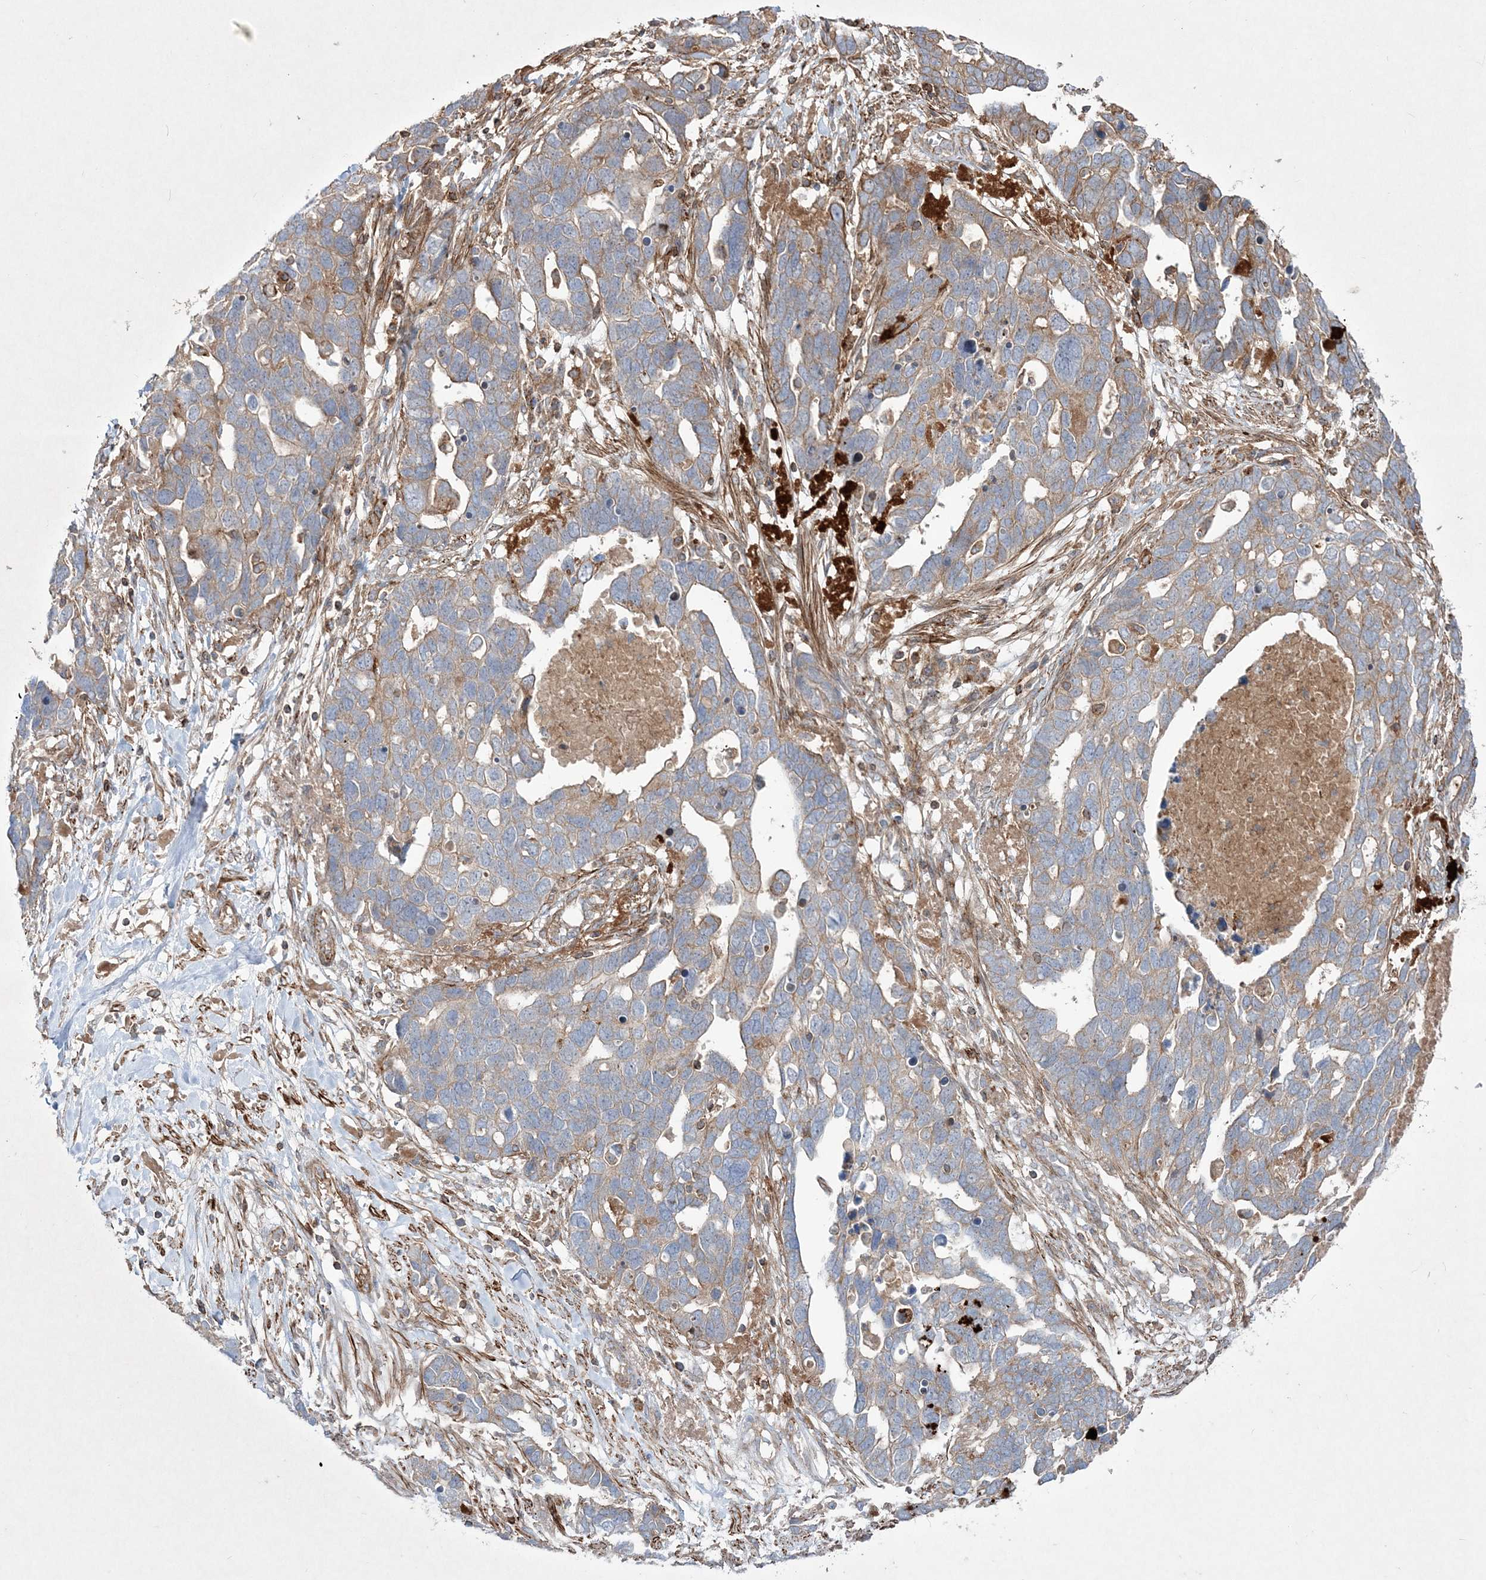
{"staining": {"intensity": "moderate", "quantity": "25%-75%", "location": "cytoplasmic/membranous"}, "tissue": "ovarian cancer", "cell_type": "Tumor cells", "image_type": "cancer", "snomed": [{"axis": "morphology", "description": "Cystadenocarcinoma, serous, NOS"}, {"axis": "topography", "description": "Ovary"}], "caption": "Protein analysis of serous cystadenocarcinoma (ovarian) tissue displays moderate cytoplasmic/membranous expression in about 25%-75% of tumor cells. The staining is performed using DAB brown chromogen to label protein expression. The nuclei are counter-stained blue using hematoxylin.", "gene": "RICTOR", "patient": {"sex": "female", "age": 54}}